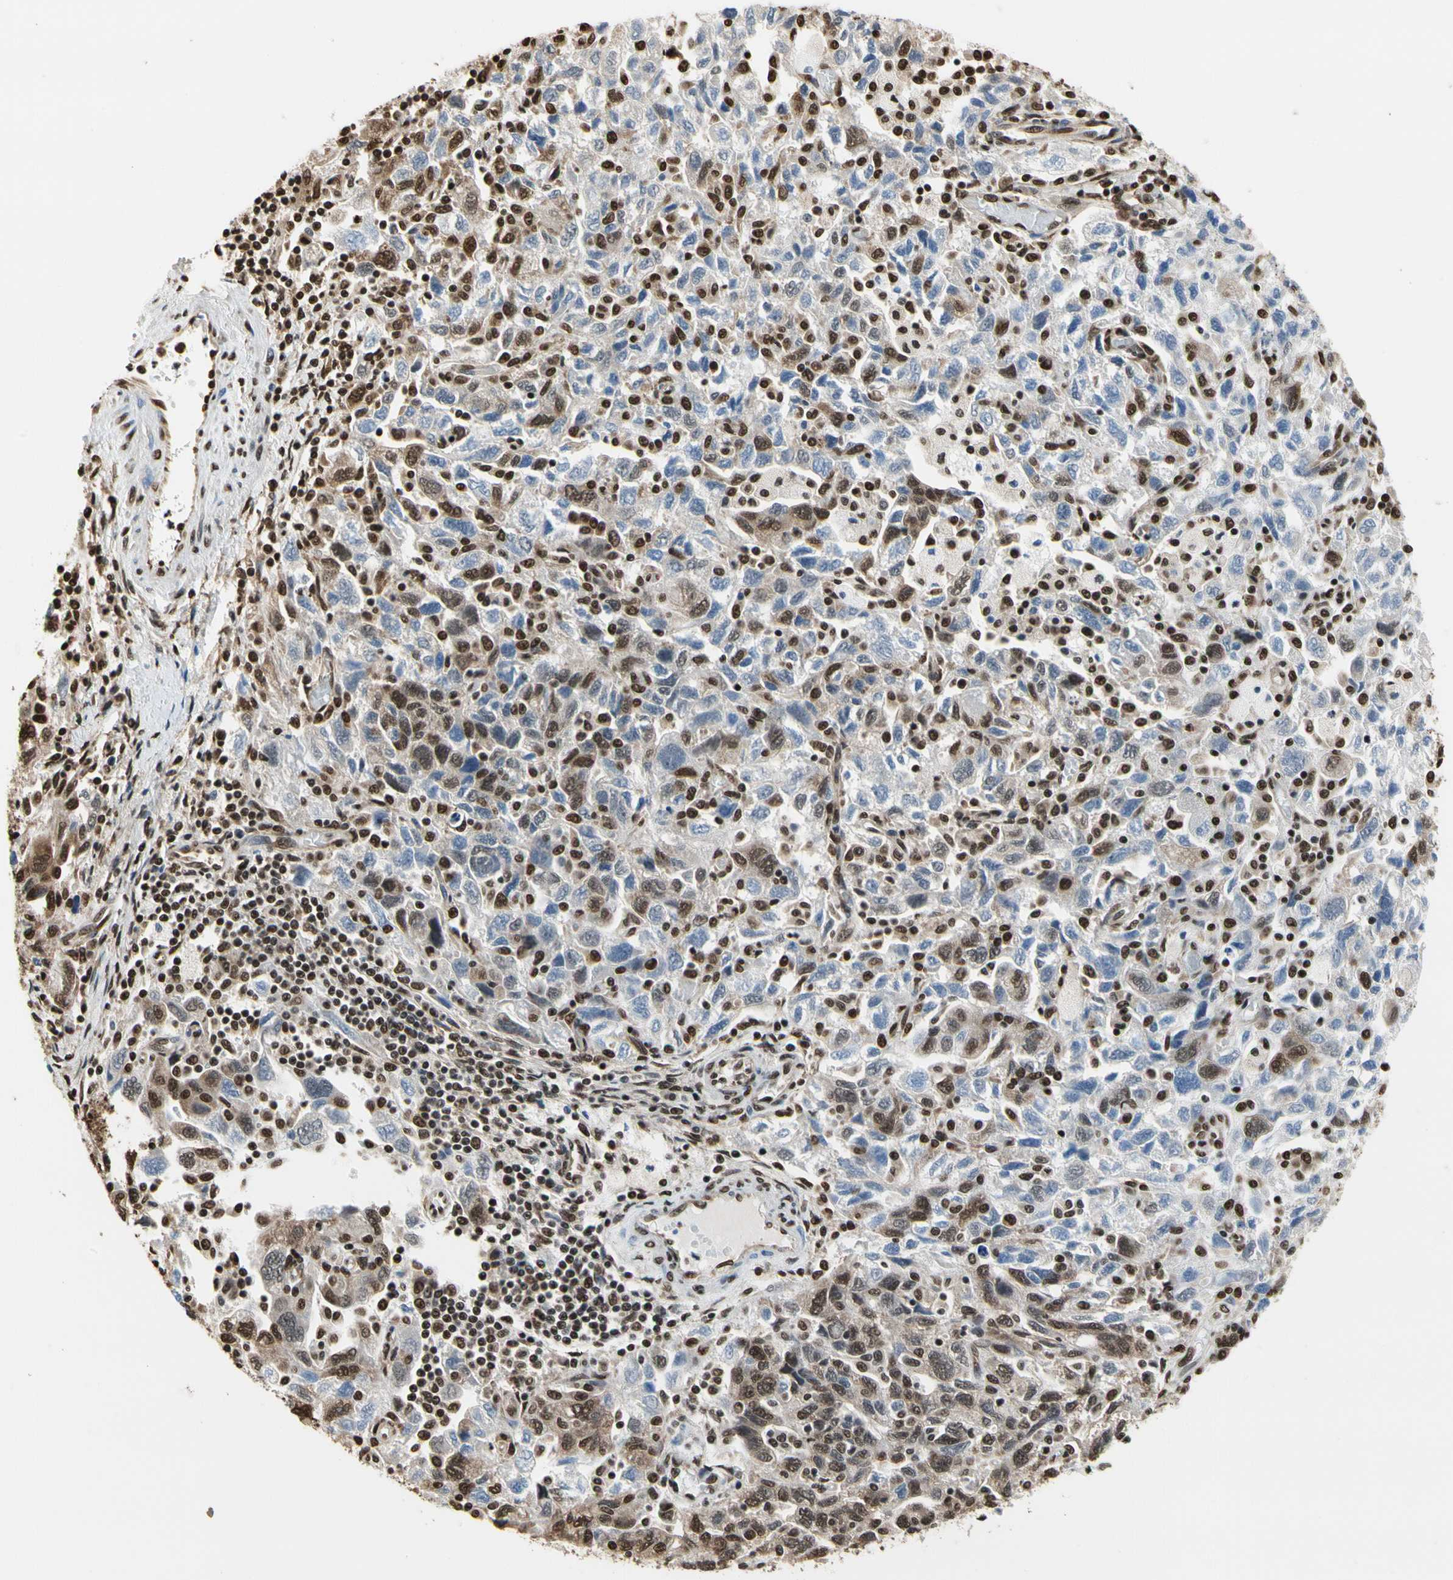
{"staining": {"intensity": "moderate", "quantity": "25%-75%", "location": "nuclear"}, "tissue": "ovarian cancer", "cell_type": "Tumor cells", "image_type": "cancer", "snomed": [{"axis": "morphology", "description": "Carcinoma, NOS"}, {"axis": "morphology", "description": "Cystadenocarcinoma, serous, NOS"}, {"axis": "topography", "description": "Ovary"}], "caption": "Immunohistochemical staining of human ovarian cancer shows moderate nuclear protein expression in about 25%-75% of tumor cells.", "gene": "HNRNPK", "patient": {"sex": "female", "age": 69}}